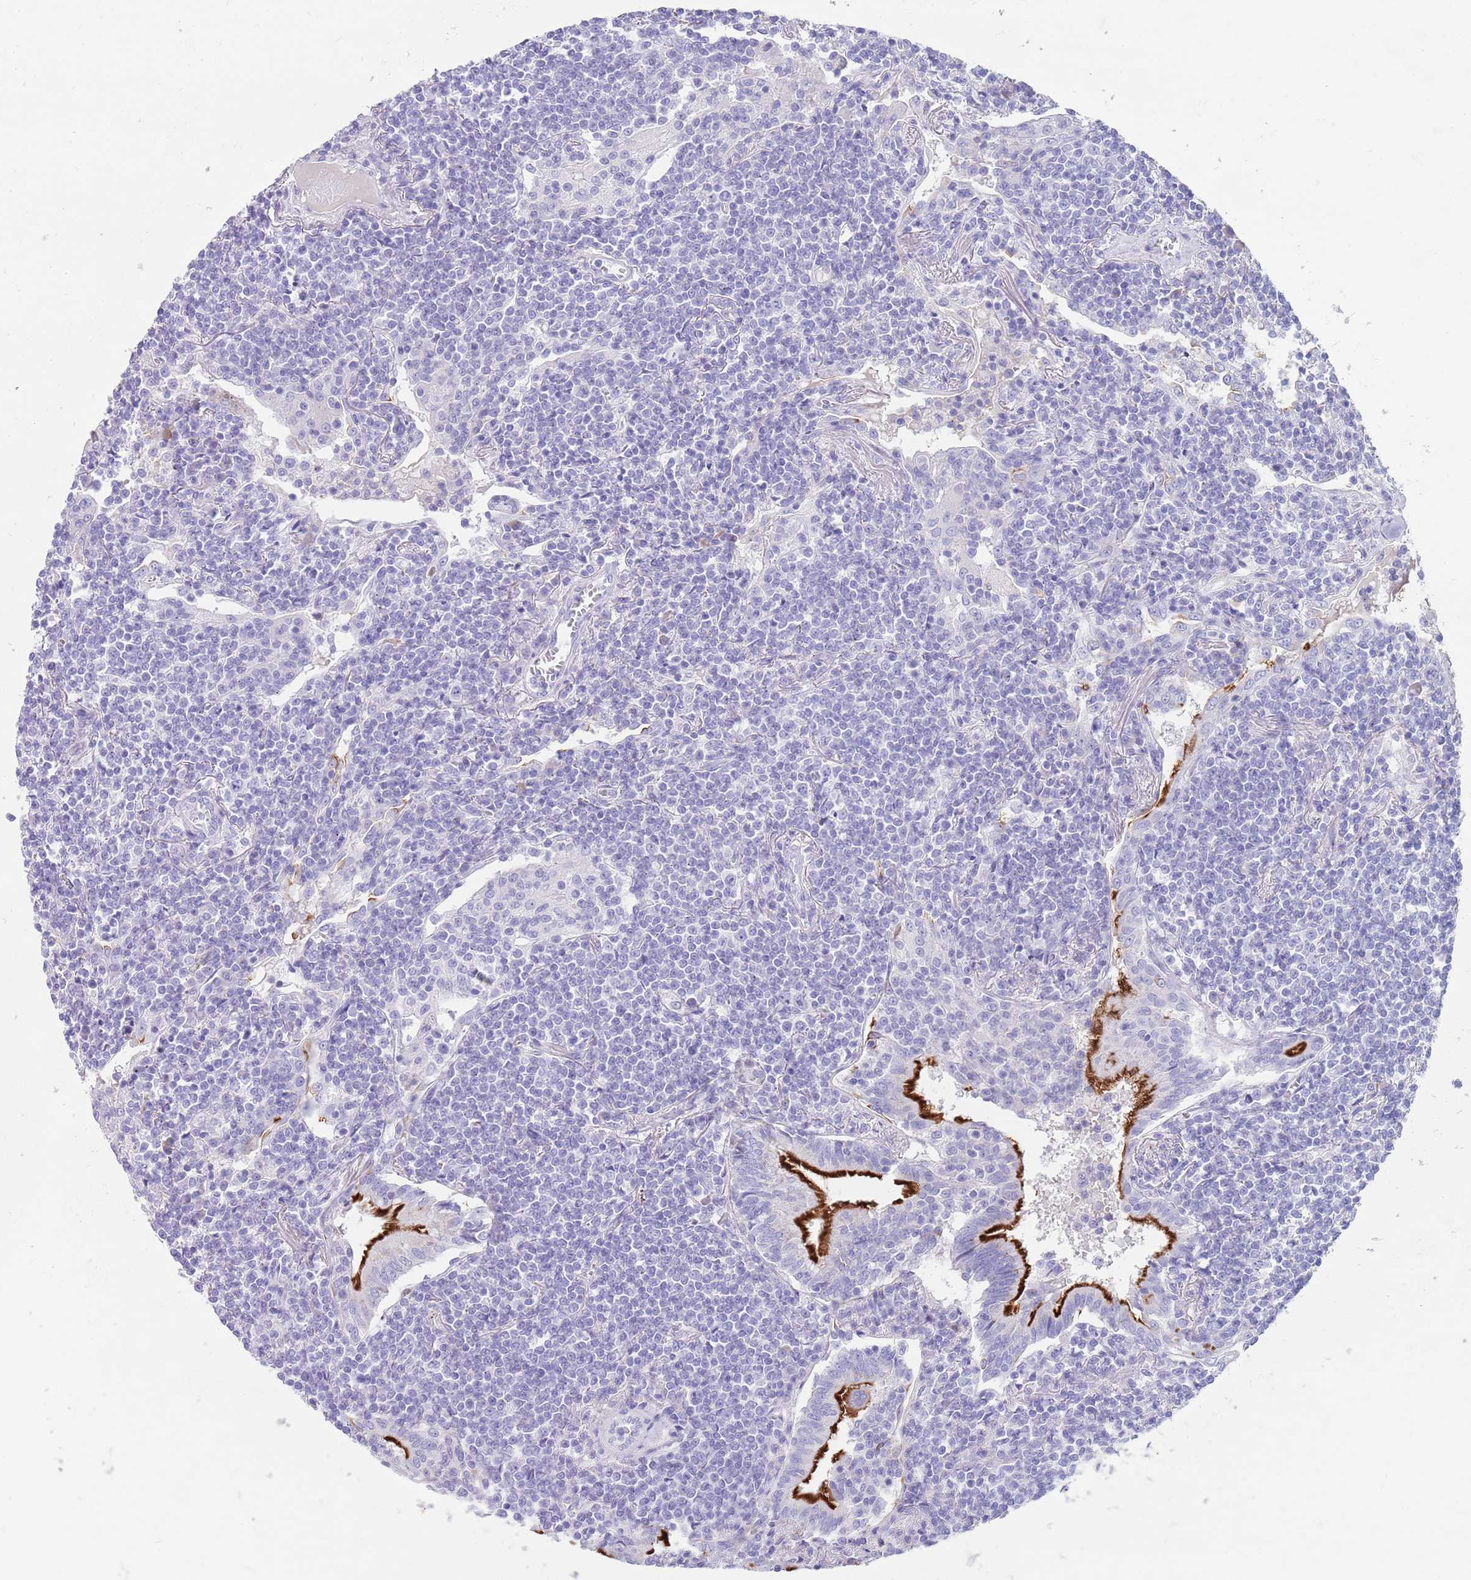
{"staining": {"intensity": "negative", "quantity": "none", "location": "none"}, "tissue": "lymphoma", "cell_type": "Tumor cells", "image_type": "cancer", "snomed": [{"axis": "morphology", "description": "Malignant lymphoma, non-Hodgkin's type, Low grade"}, {"axis": "topography", "description": "Lung"}], "caption": "Immunohistochemistry (IHC) of human lymphoma exhibits no staining in tumor cells.", "gene": "CPXM2", "patient": {"sex": "female", "age": 71}}